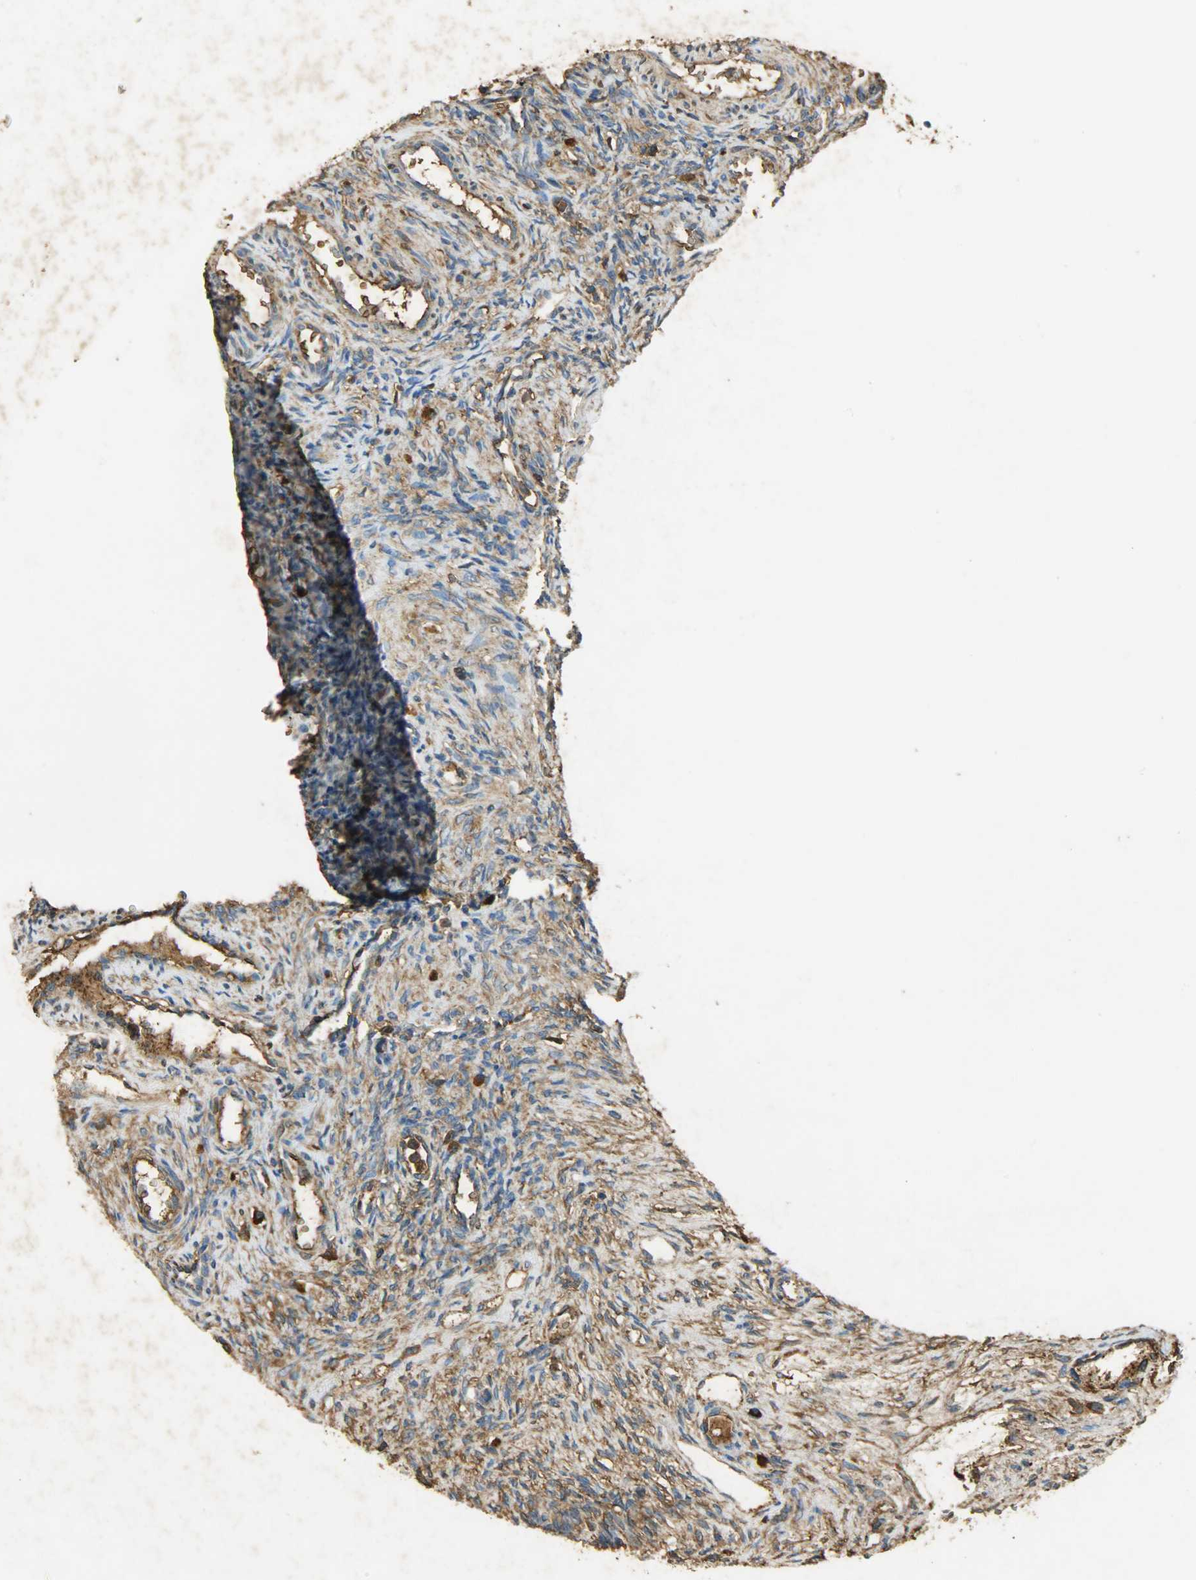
{"staining": {"intensity": "moderate", "quantity": ">75%", "location": "cytoplasmic/membranous"}, "tissue": "ovary", "cell_type": "Ovarian stroma cells", "image_type": "normal", "snomed": [{"axis": "morphology", "description": "Normal tissue, NOS"}, {"axis": "topography", "description": "Ovary"}], "caption": "Protein expression analysis of normal ovary shows moderate cytoplasmic/membranous positivity in about >75% of ovarian stroma cells. The staining is performed using DAB (3,3'-diaminobenzidine) brown chromogen to label protein expression. The nuclei are counter-stained blue using hematoxylin.", "gene": "ANXA6", "patient": {"sex": "female", "age": 33}}